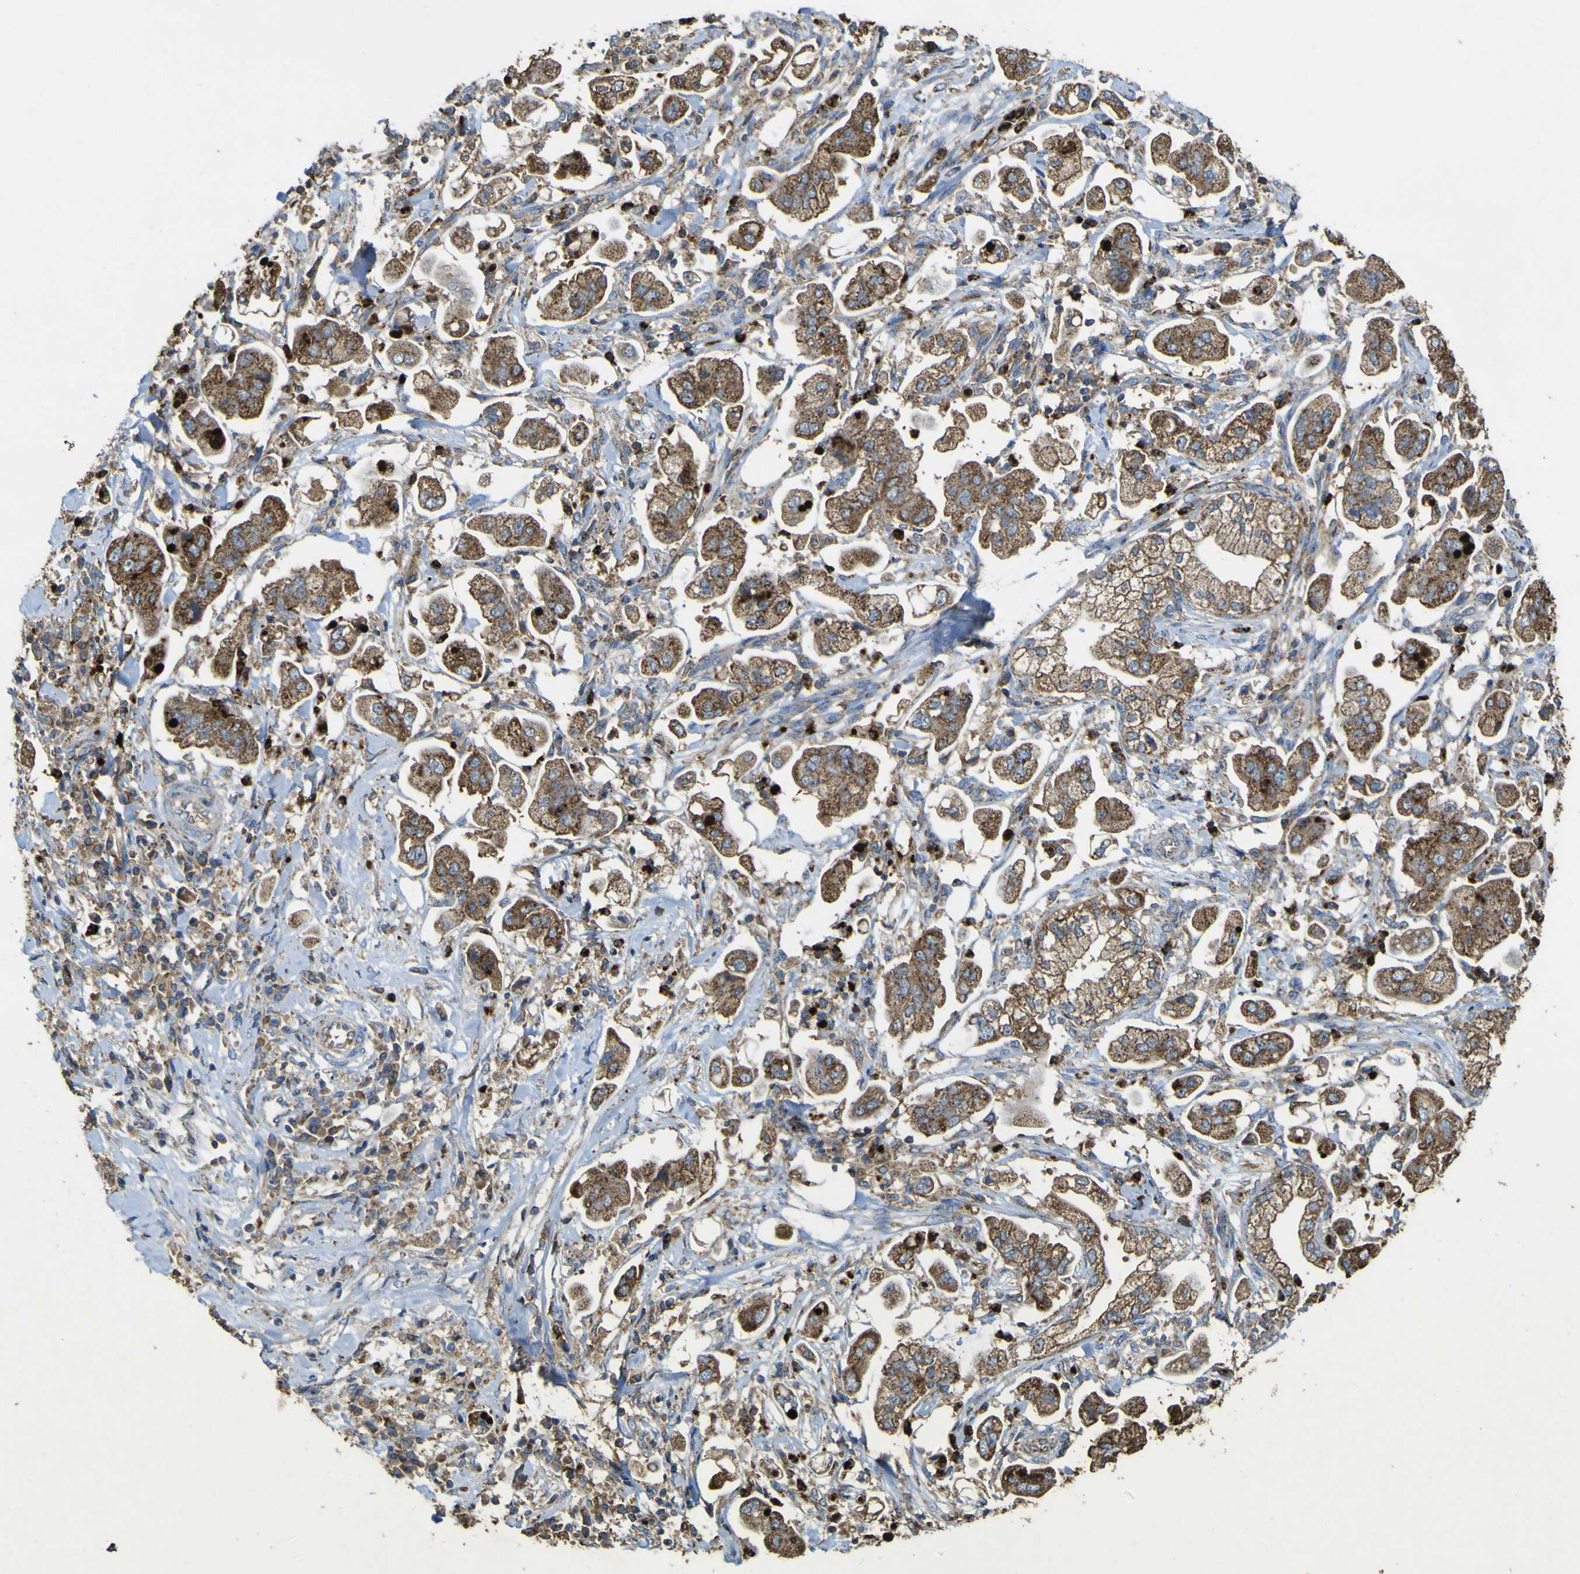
{"staining": {"intensity": "strong", "quantity": ">75%", "location": "cytoplasmic/membranous"}, "tissue": "stomach cancer", "cell_type": "Tumor cells", "image_type": "cancer", "snomed": [{"axis": "morphology", "description": "Adenocarcinoma, NOS"}, {"axis": "topography", "description": "Stomach"}], "caption": "Immunohistochemical staining of adenocarcinoma (stomach) exhibits strong cytoplasmic/membranous protein expression in about >75% of tumor cells.", "gene": "ACSL3", "patient": {"sex": "male", "age": 62}}